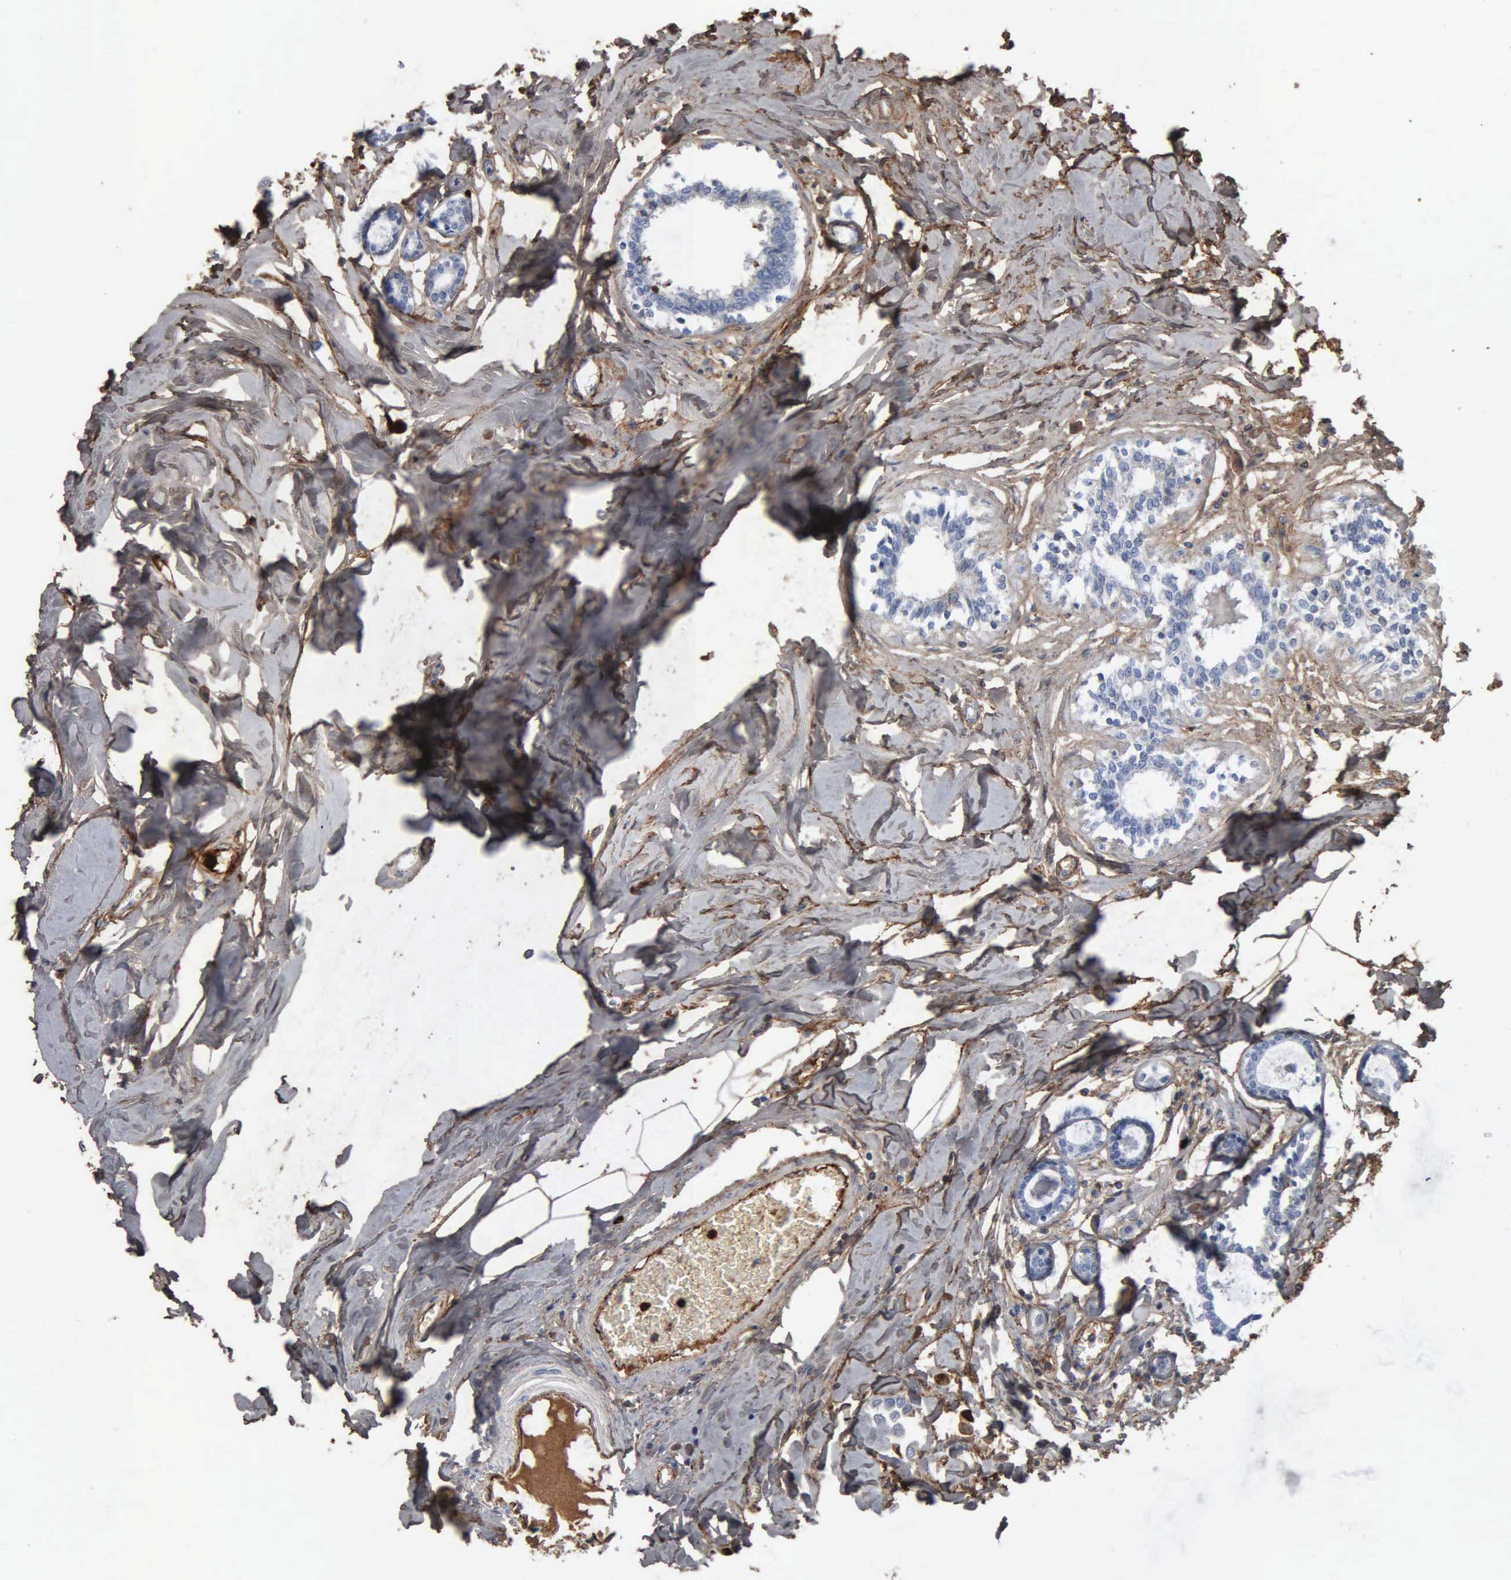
{"staining": {"intensity": "negative", "quantity": "none", "location": "none"}, "tissue": "breast cancer", "cell_type": "Tumor cells", "image_type": "cancer", "snomed": [{"axis": "morphology", "description": "Lobular carcinoma"}, {"axis": "topography", "description": "Breast"}], "caption": "The histopathology image displays no staining of tumor cells in lobular carcinoma (breast).", "gene": "FN1", "patient": {"sex": "female", "age": 51}}